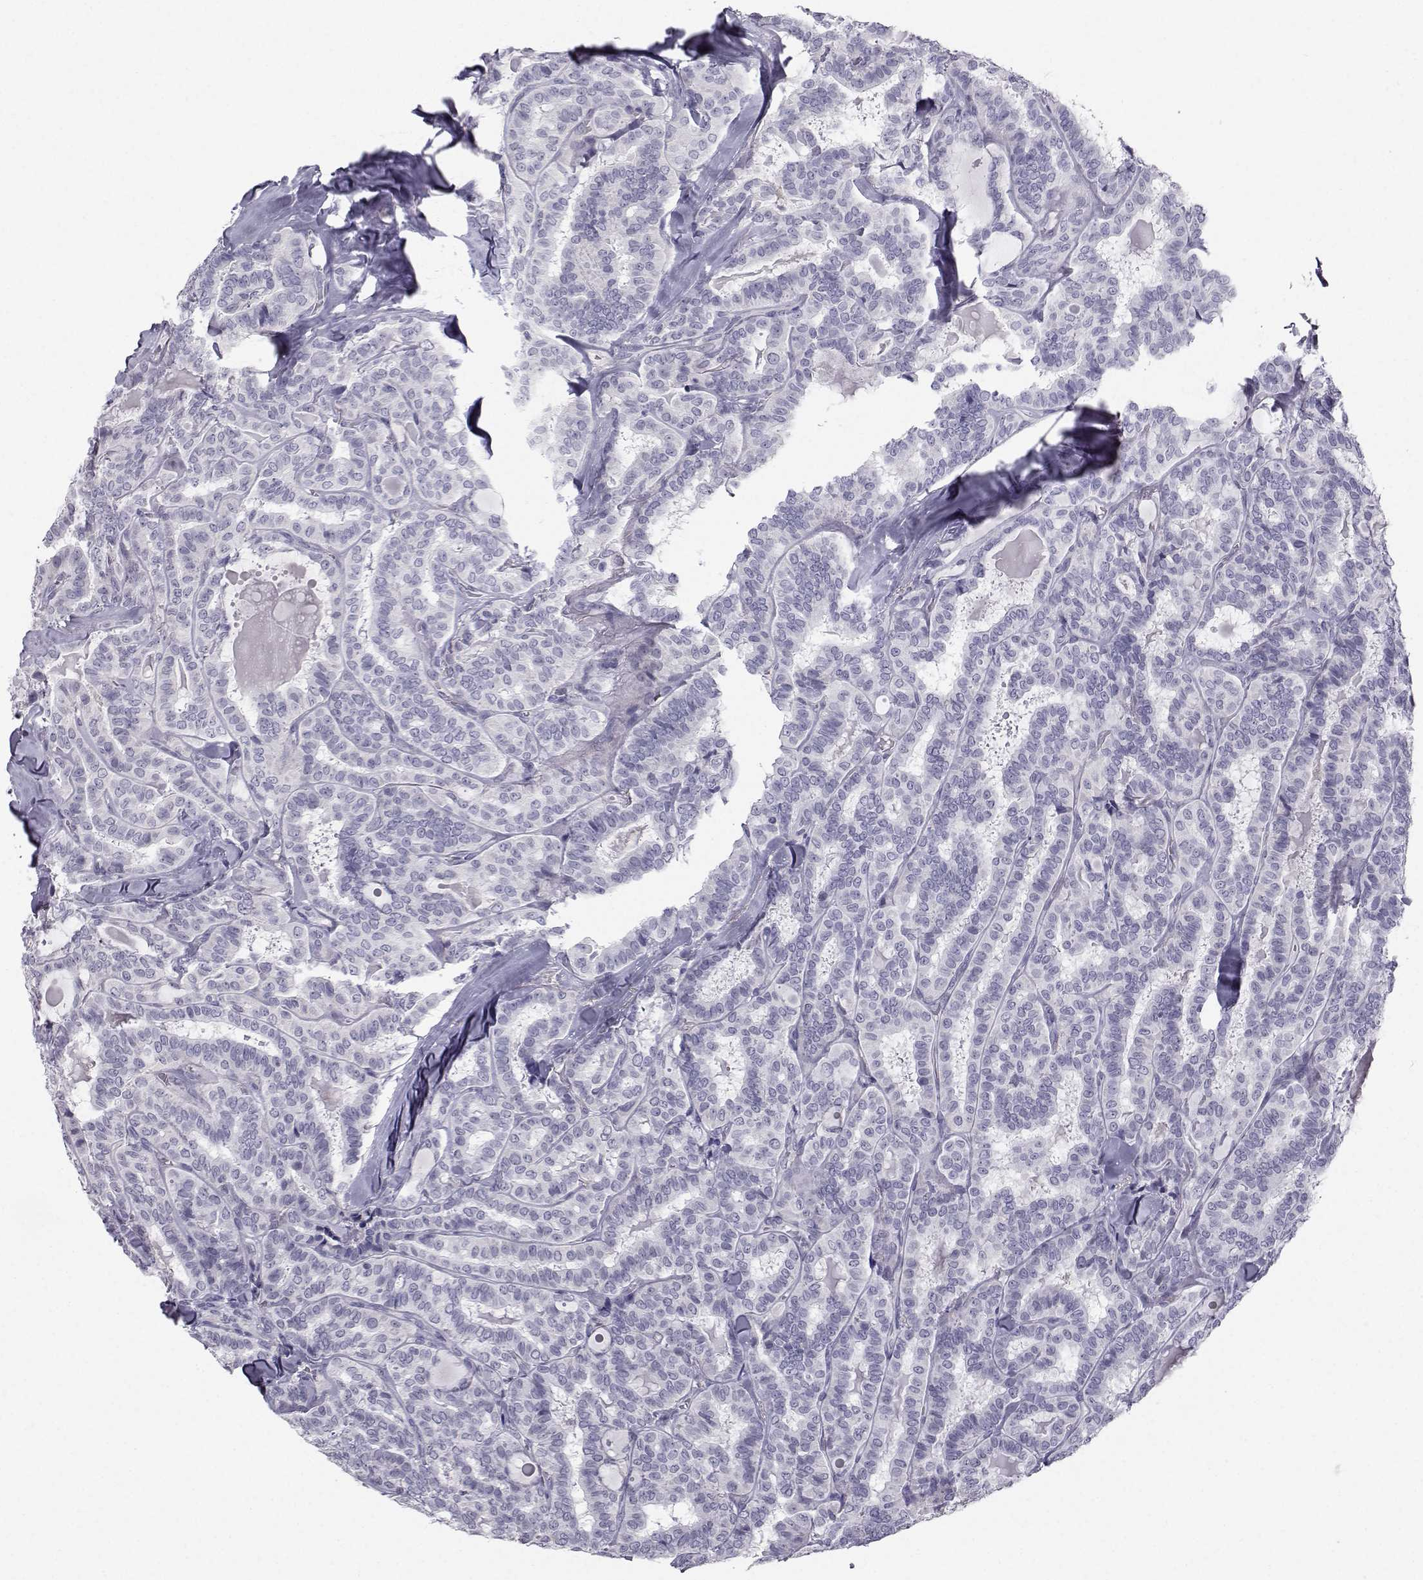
{"staining": {"intensity": "negative", "quantity": "none", "location": "none"}, "tissue": "thyroid cancer", "cell_type": "Tumor cells", "image_type": "cancer", "snomed": [{"axis": "morphology", "description": "Papillary adenocarcinoma, NOS"}, {"axis": "topography", "description": "Thyroid gland"}], "caption": "IHC histopathology image of neoplastic tissue: thyroid cancer (papillary adenocarcinoma) stained with DAB (3,3'-diaminobenzidine) displays no significant protein staining in tumor cells.", "gene": "SPDYE4", "patient": {"sex": "female", "age": 39}}